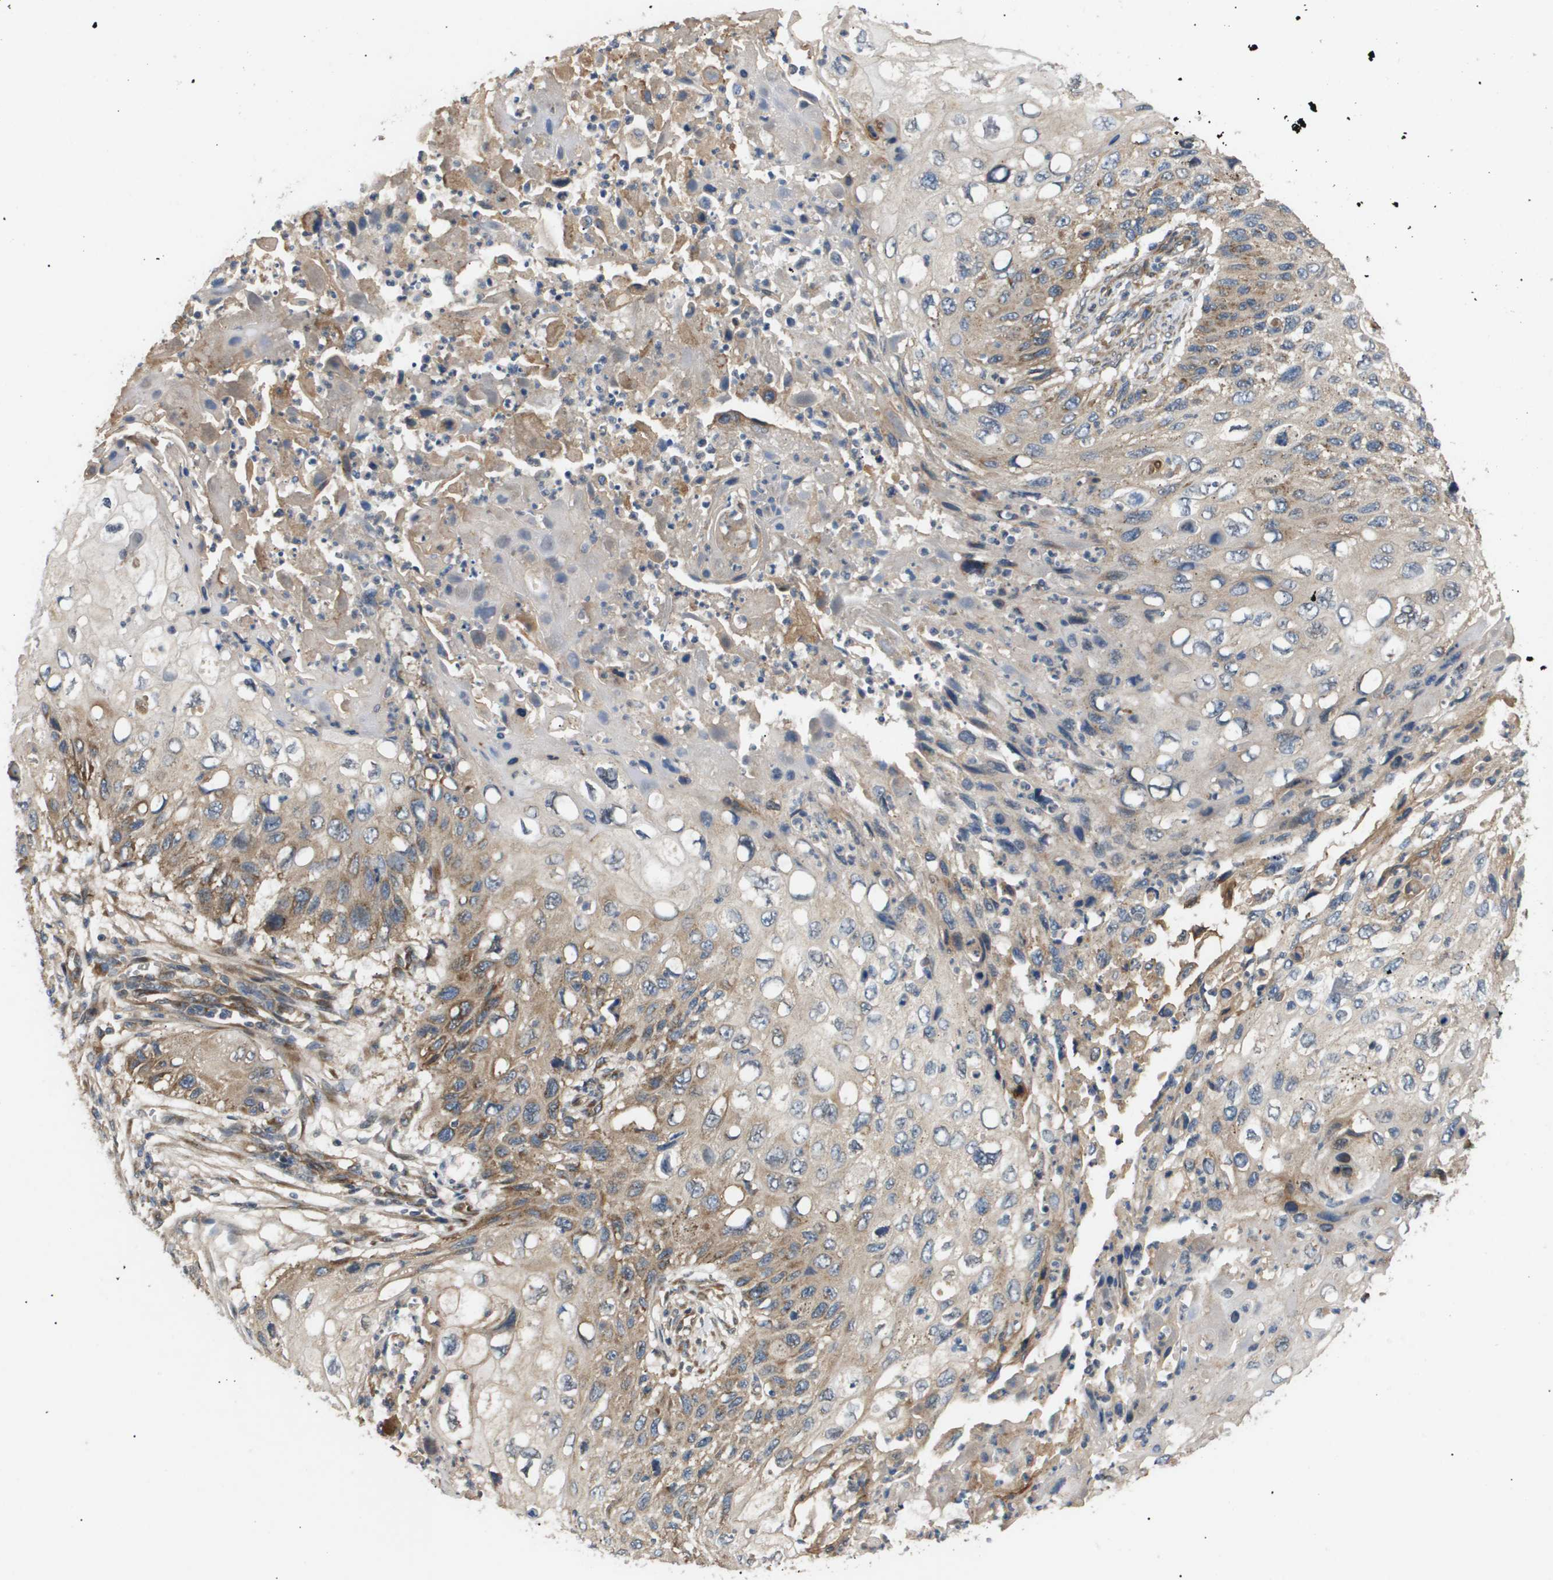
{"staining": {"intensity": "moderate", "quantity": "25%-75%", "location": "cytoplasmic/membranous"}, "tissue": "cervical cancer", "cell_type": "Tumor cells", "image_type": "cancer", "snomed": [{"axis": "morphology", "description": "Squamous cell carcinoma, NOS"}, {"axis": "topography", "description": "Cervix"}], "caption": "Brown immunohistochemical staining in squamous cell carcinoma (cervical) reveals moderate cytoplasmic/membranous positivity in approximately 25%-75% of tumor cells. The protein of interest is shown in brown color, while the nuclei are stained blue.", "gene": "LYSMD3", "patient": {"sex": "female", "age": 70}}